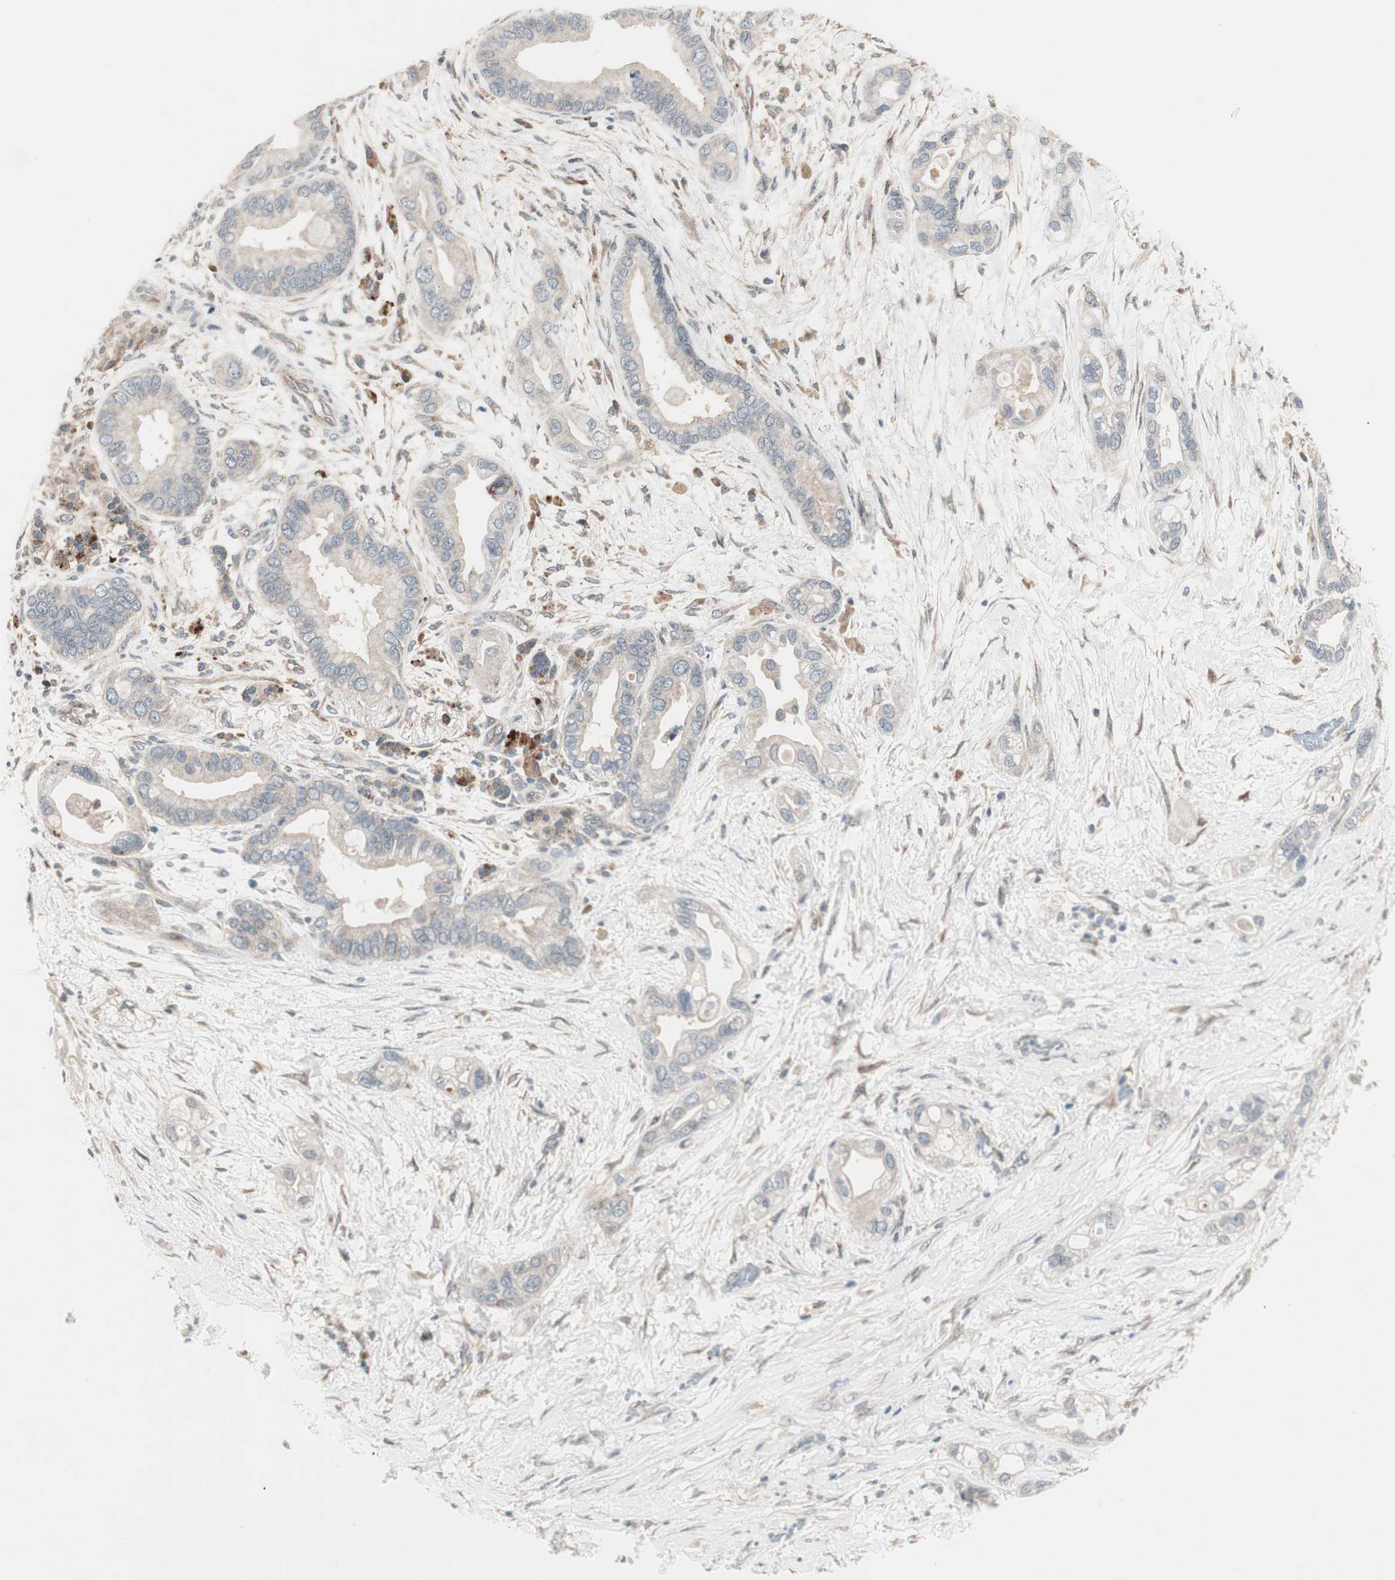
{"staining": {"intensity": "weak", "quantity": "25%-75%", "location": "cytoplasmic/membranous"}, "tissue": "pancreatic cancer", "cell_type": "Tumor cells", "image_type": "cancer", "snomed": [{"axis": "morphology", "description": "Adenocarcinoma, NOS"}, {"axis": "topography", "description": "Pancreas"}], "caption": "DAB (3,3'-diaminobenzidine) immunohistochemical staining of human pancreatic cancer exhibits weak cytoplasmic/membranous protein expression in approximately 25%-75% of tumor cells.", "gene": "CCL14", "patient": {"sex": "female", "age": 77}}